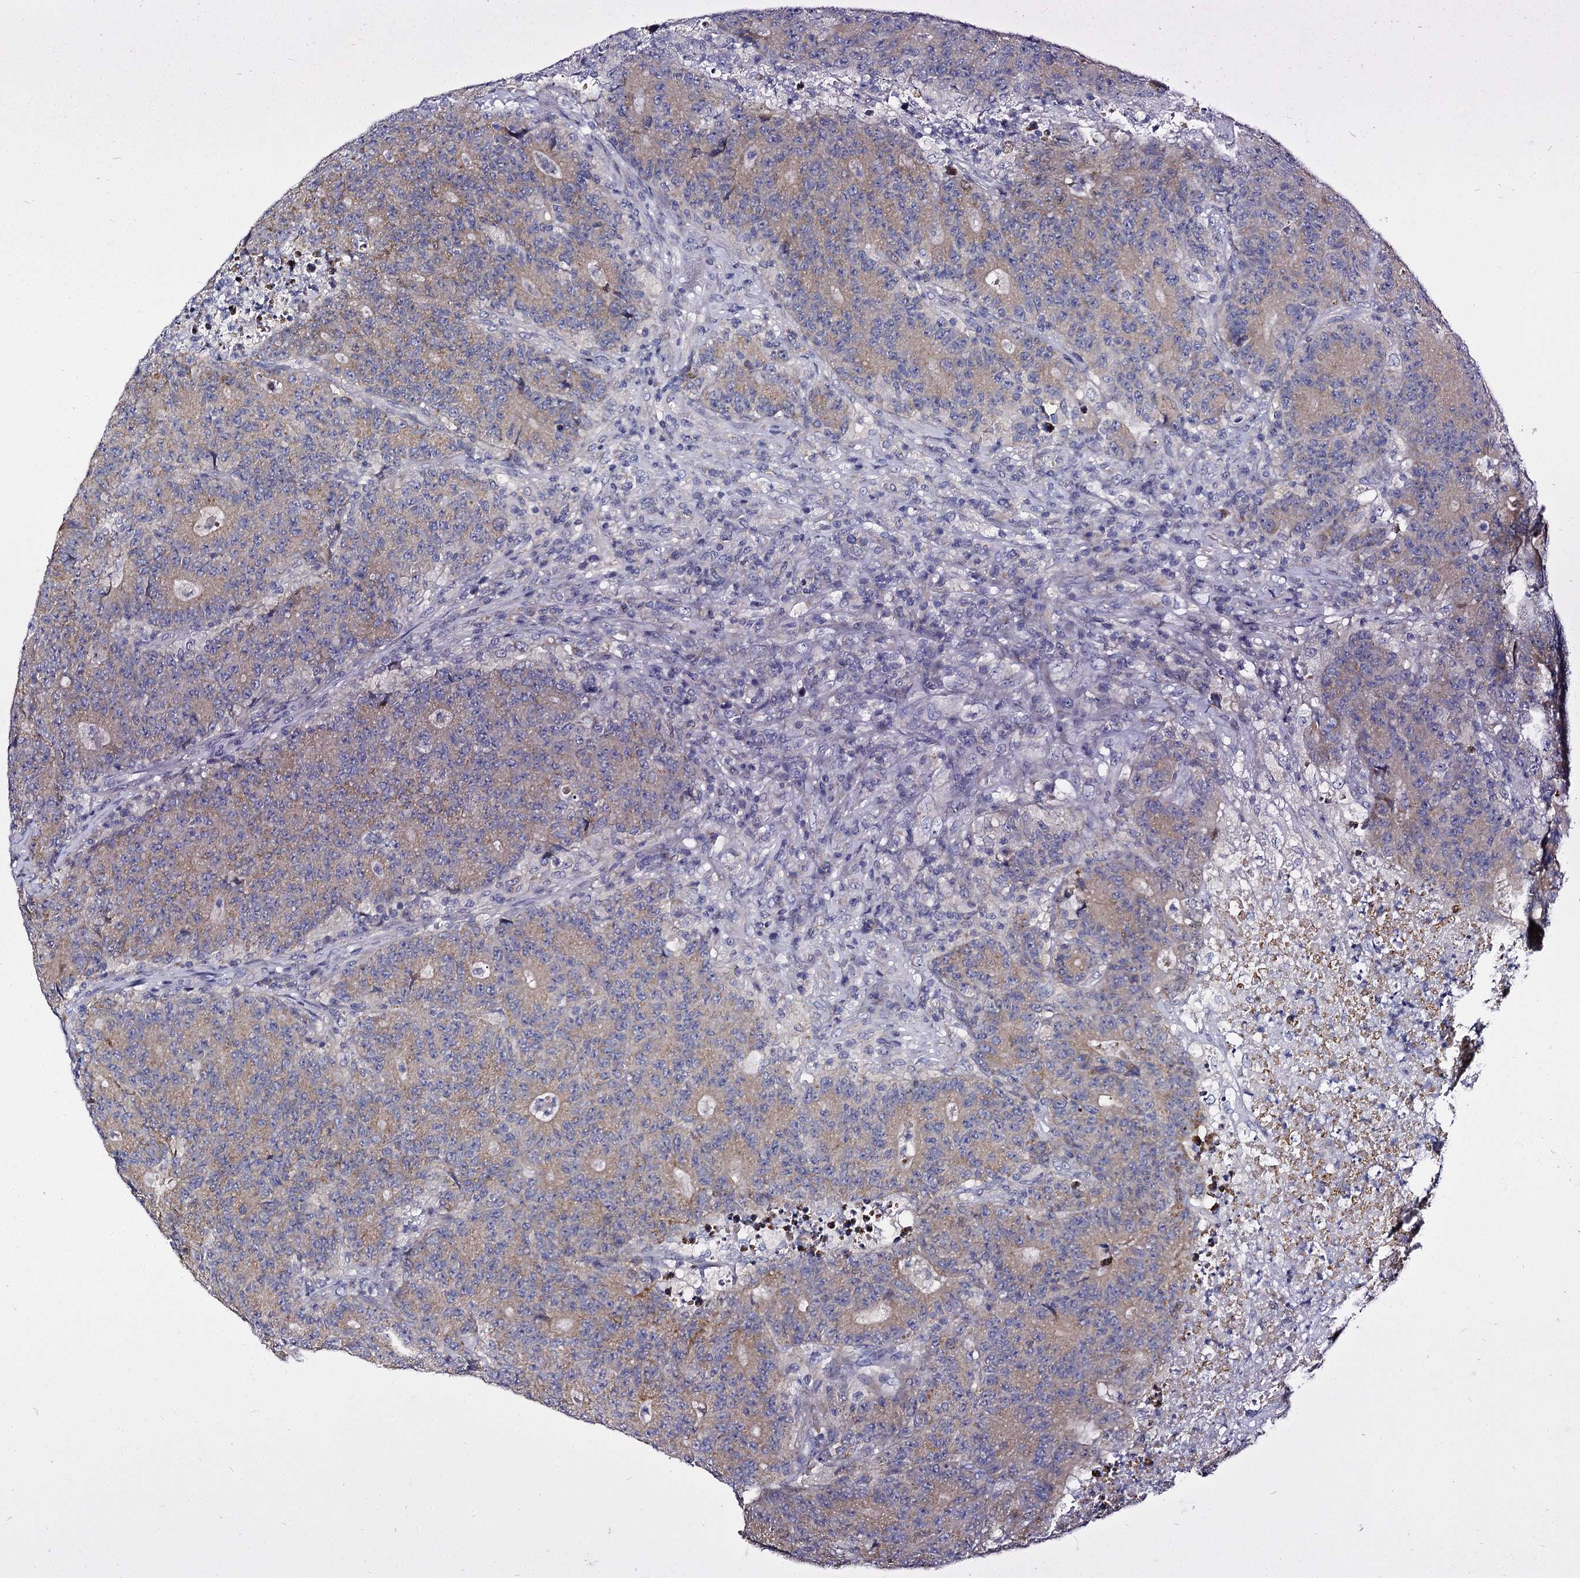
{"staining": {"intensity": "weak", "quantity": "25%-75%", "location": "cytoplasmic/membranous"}, "tissue": "colorectal cancer", "cell_type": "Tumor cells", "image_type": "cancer", "snomed": [{"axis": "morphology", "description": "Adenocarcinoma, NOS"}, {"axis": "topography", "description": "Colon"}], "caption": "This is an image of immunohistochemistry staining of colorectal adenocarcinoma, which shows weak positivity in the cytoplasmic/membranous of tumor cells.", "gene": "PANX2", "patient": {"sex": "female", "age": 75}}